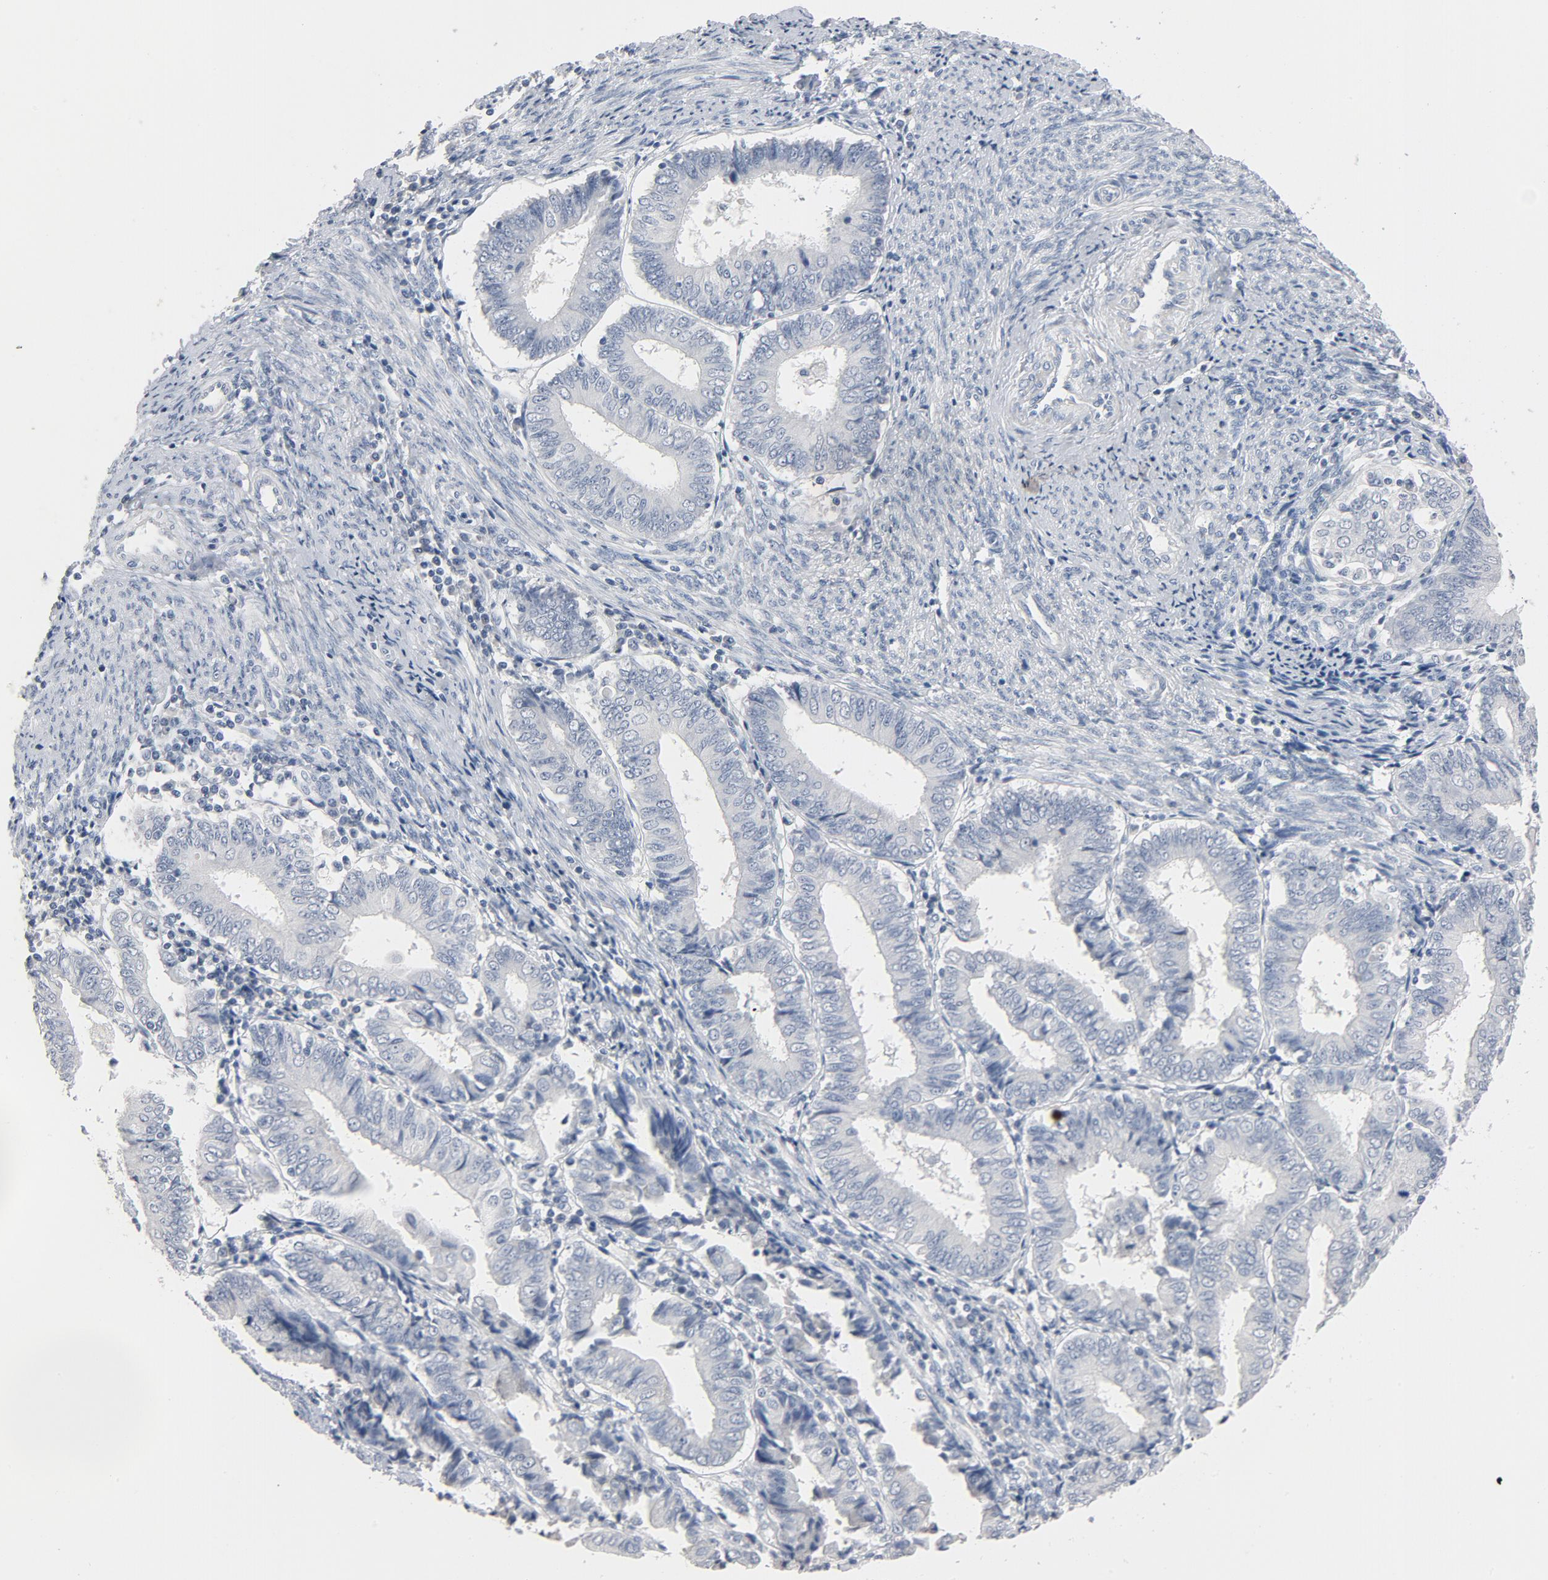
{"staining": {"intensity": "negative", "quantity": "none", "location": "none"}, "tissue": "endometrial cancer", "cell_type": "Tumor cells", "image_type": "cancer", "snomed": [{"axis": "morphology", "description": "Adenocarcinoma, NOS"}, {"axis": "topography", "description": "Endometrium"}], "caption": "The immunohistochemistry micrograph has no significant positivity in tumor cells of endometrial cancer tissue.", "gene": "ZCCHC13", "patient": {"sex": "female", "age": 75}}